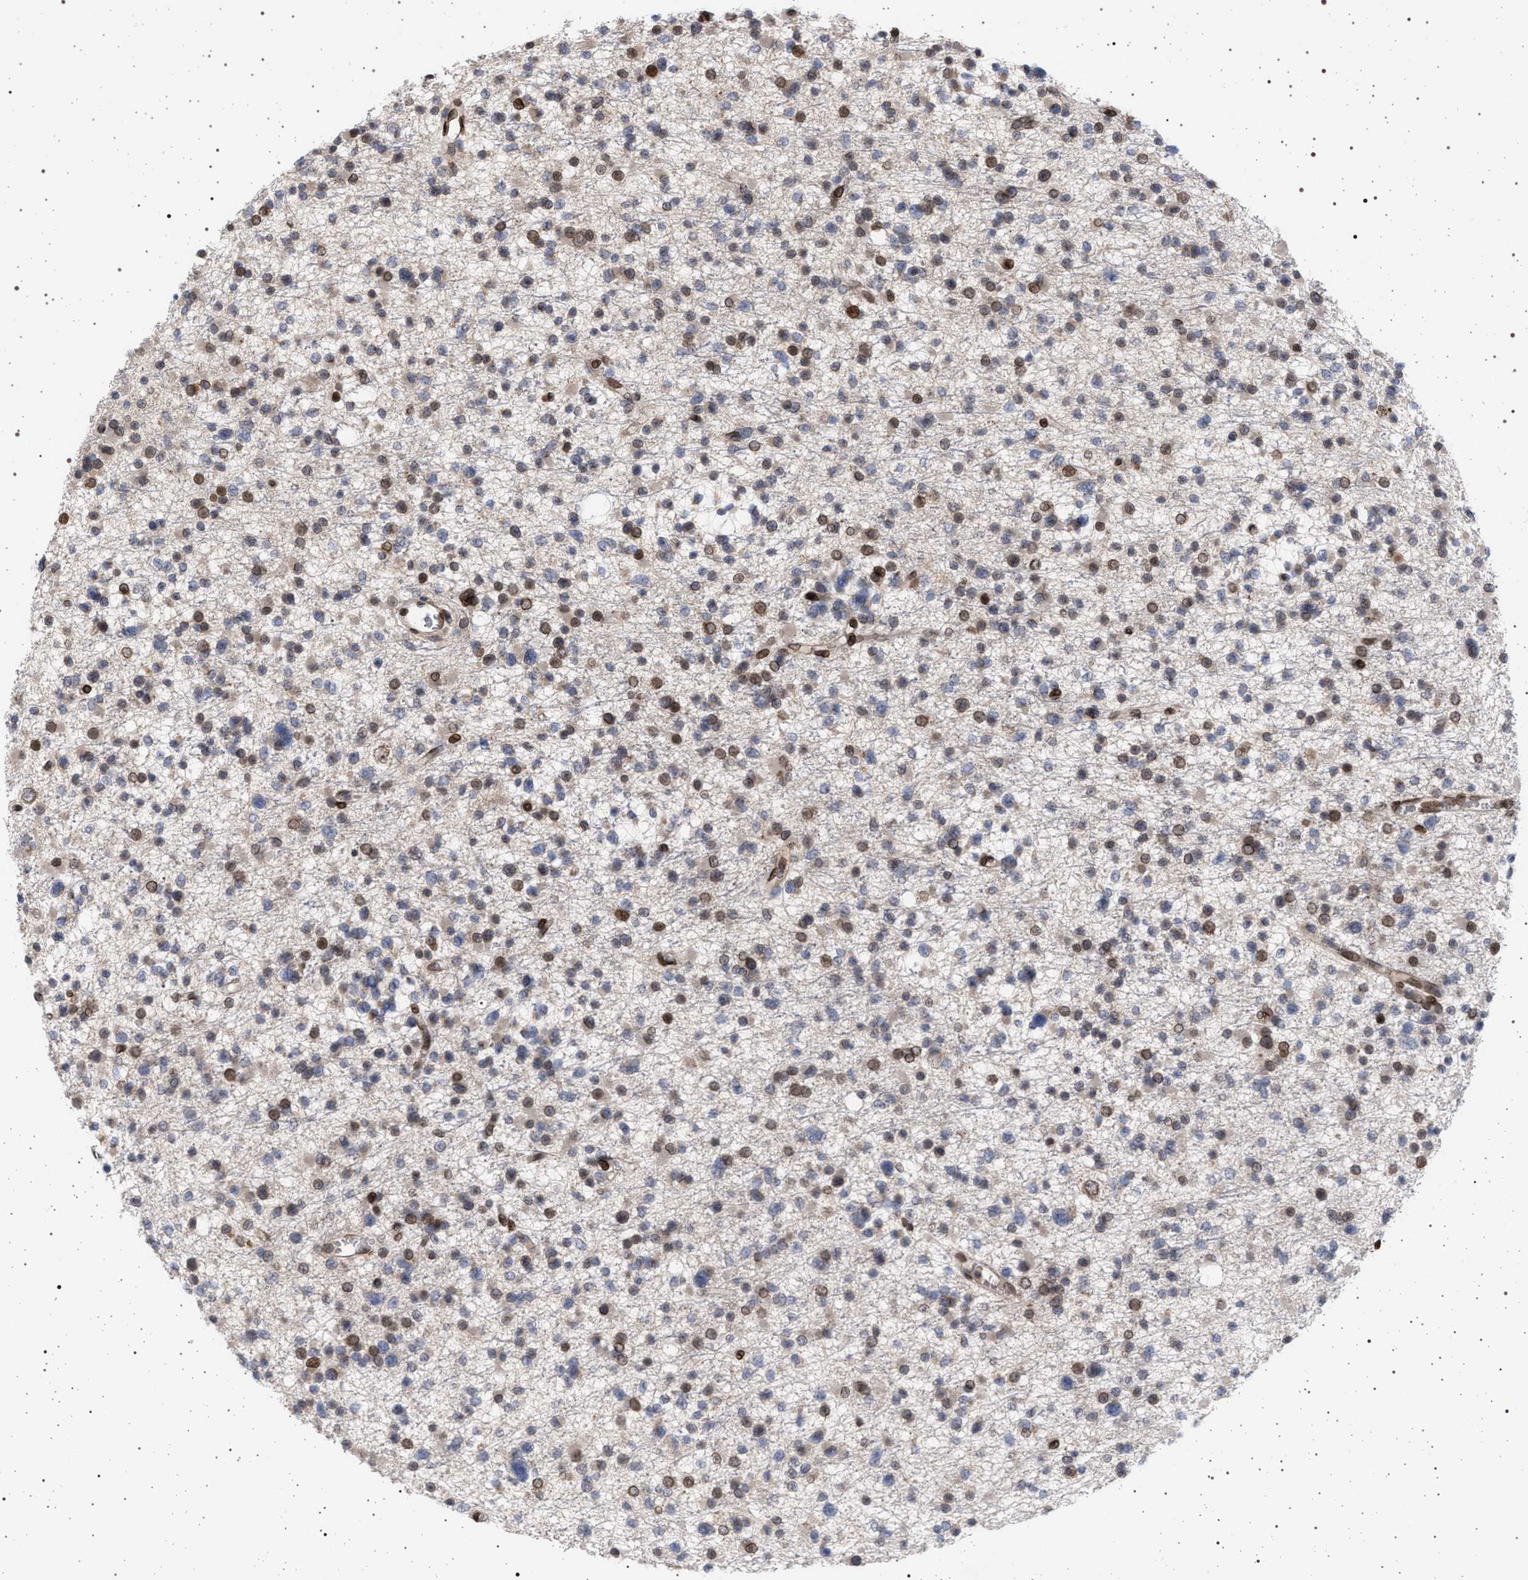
{"staining": {"intensity": "moderate", "quantity": "25%-75%", "location": "cytoplasmic/membranous,nuclear"}, "tissue": "glioma", "cell_type": "Tumor cells", "image_type": "cancer", "snomed": [{"axis": "morphology", "description": "Glioma, malignant, Low grade"}, {"axis": "topography", "description": "Brain"}], "caption": "Immunohistochemistry image of neoplastic tissue: human glioma stained using immunohistochemistry reveals medium levels of moderate protein expression localized specifically in the cytoplasmic/membranous and nuclear of tumor cells, appearing as a cytoplasmic/membranous and nuclear brown color.", "gene": "ING2", "patient": {"sex": "female", "age": 22}}